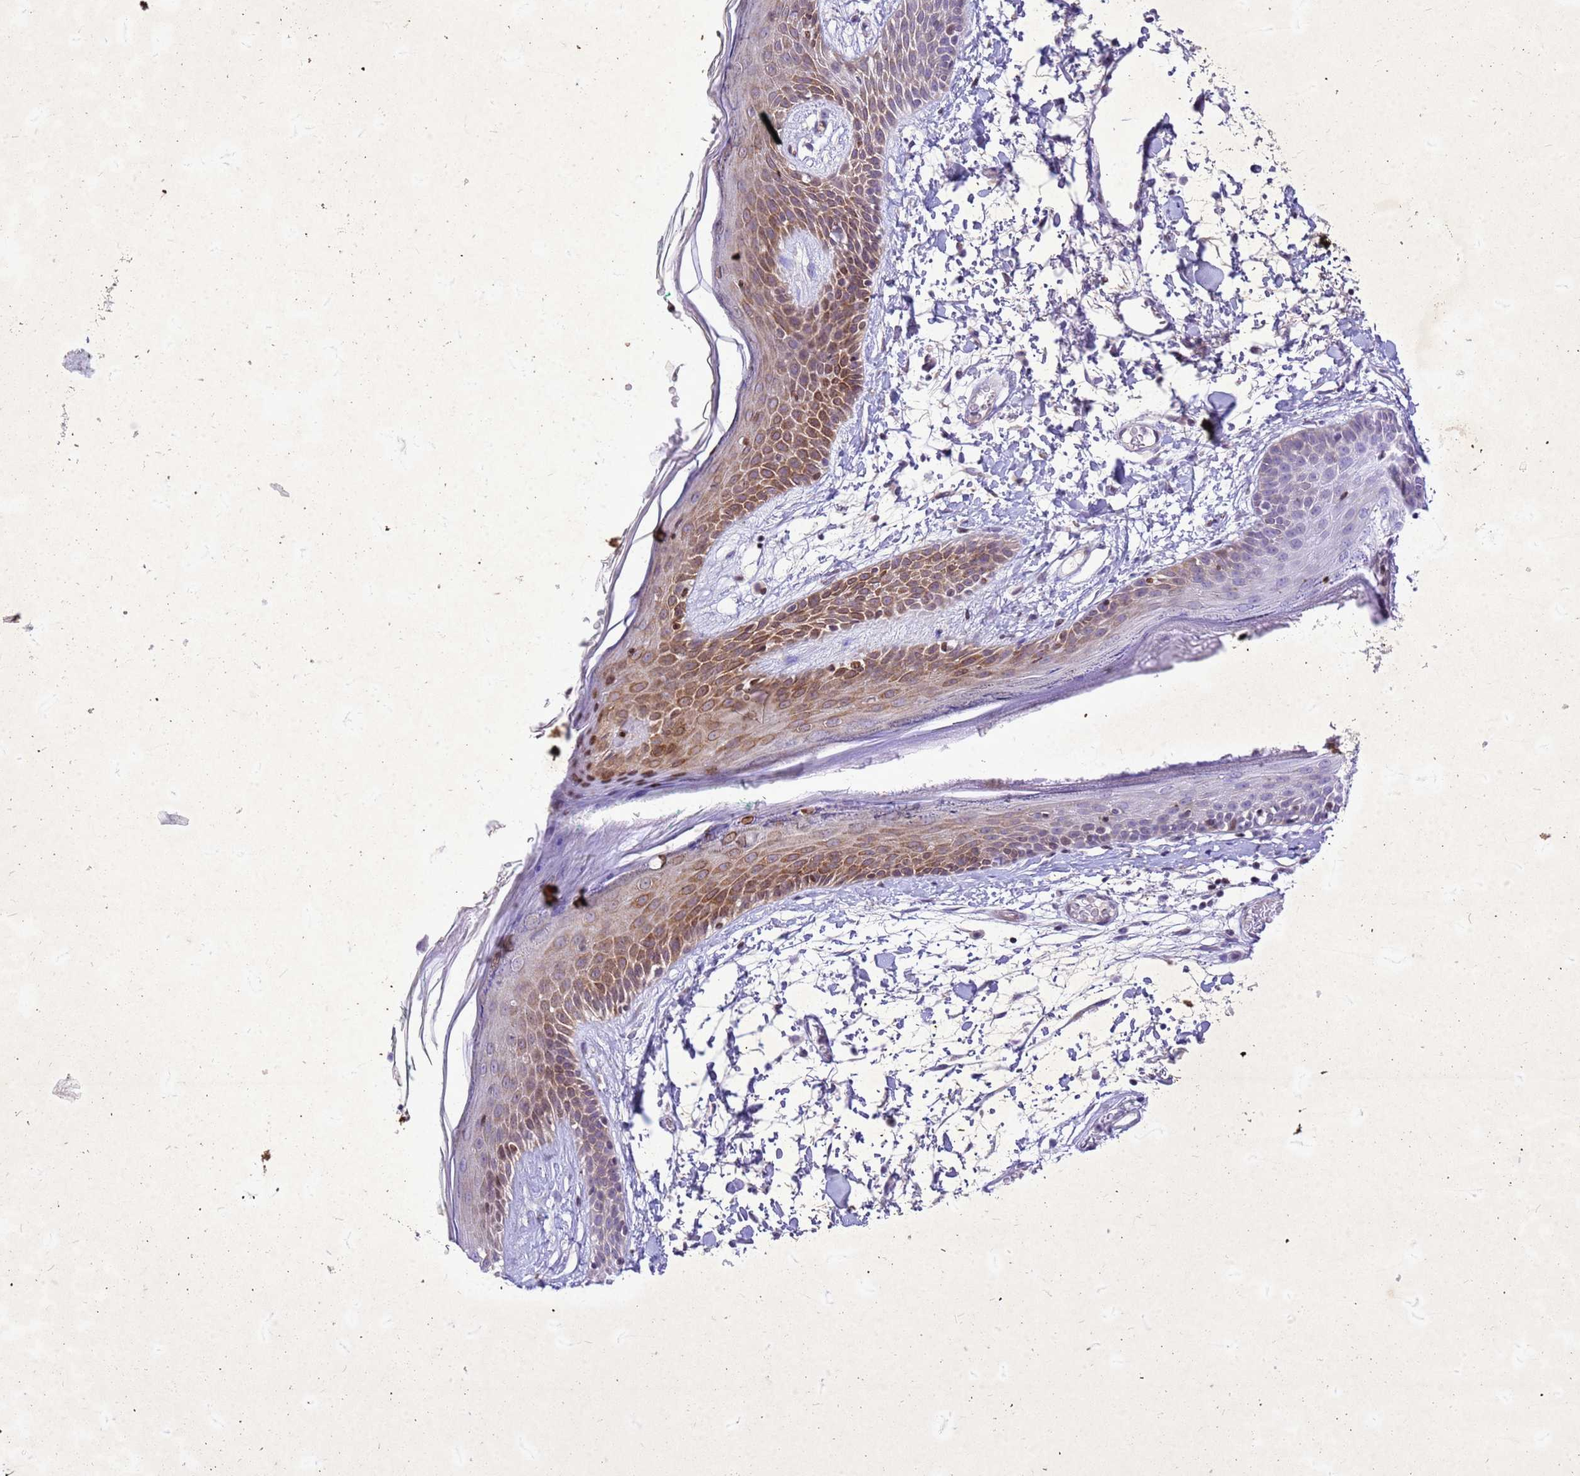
{"staining": {"intensity": "negative", "quantity": "none", "location": "none"}, "tissue": "skin", "cell_type": "Fibroblasts", "image_type": "normal", "snomed": [{"axis": "morphology", "description": "Normal tissue, NOS"}, {"axis": "topography", "description": "Skin"}], "caption": "Immunohistochemical staining of normal human skin shows no significant expression in fibroblasts. (DAB (3,3'-diaminobenzidine) immunohistochemistry with hematoxylin counter stain).", "gene": "COPS9", "patient": {"sex": "male", "age": 79}}